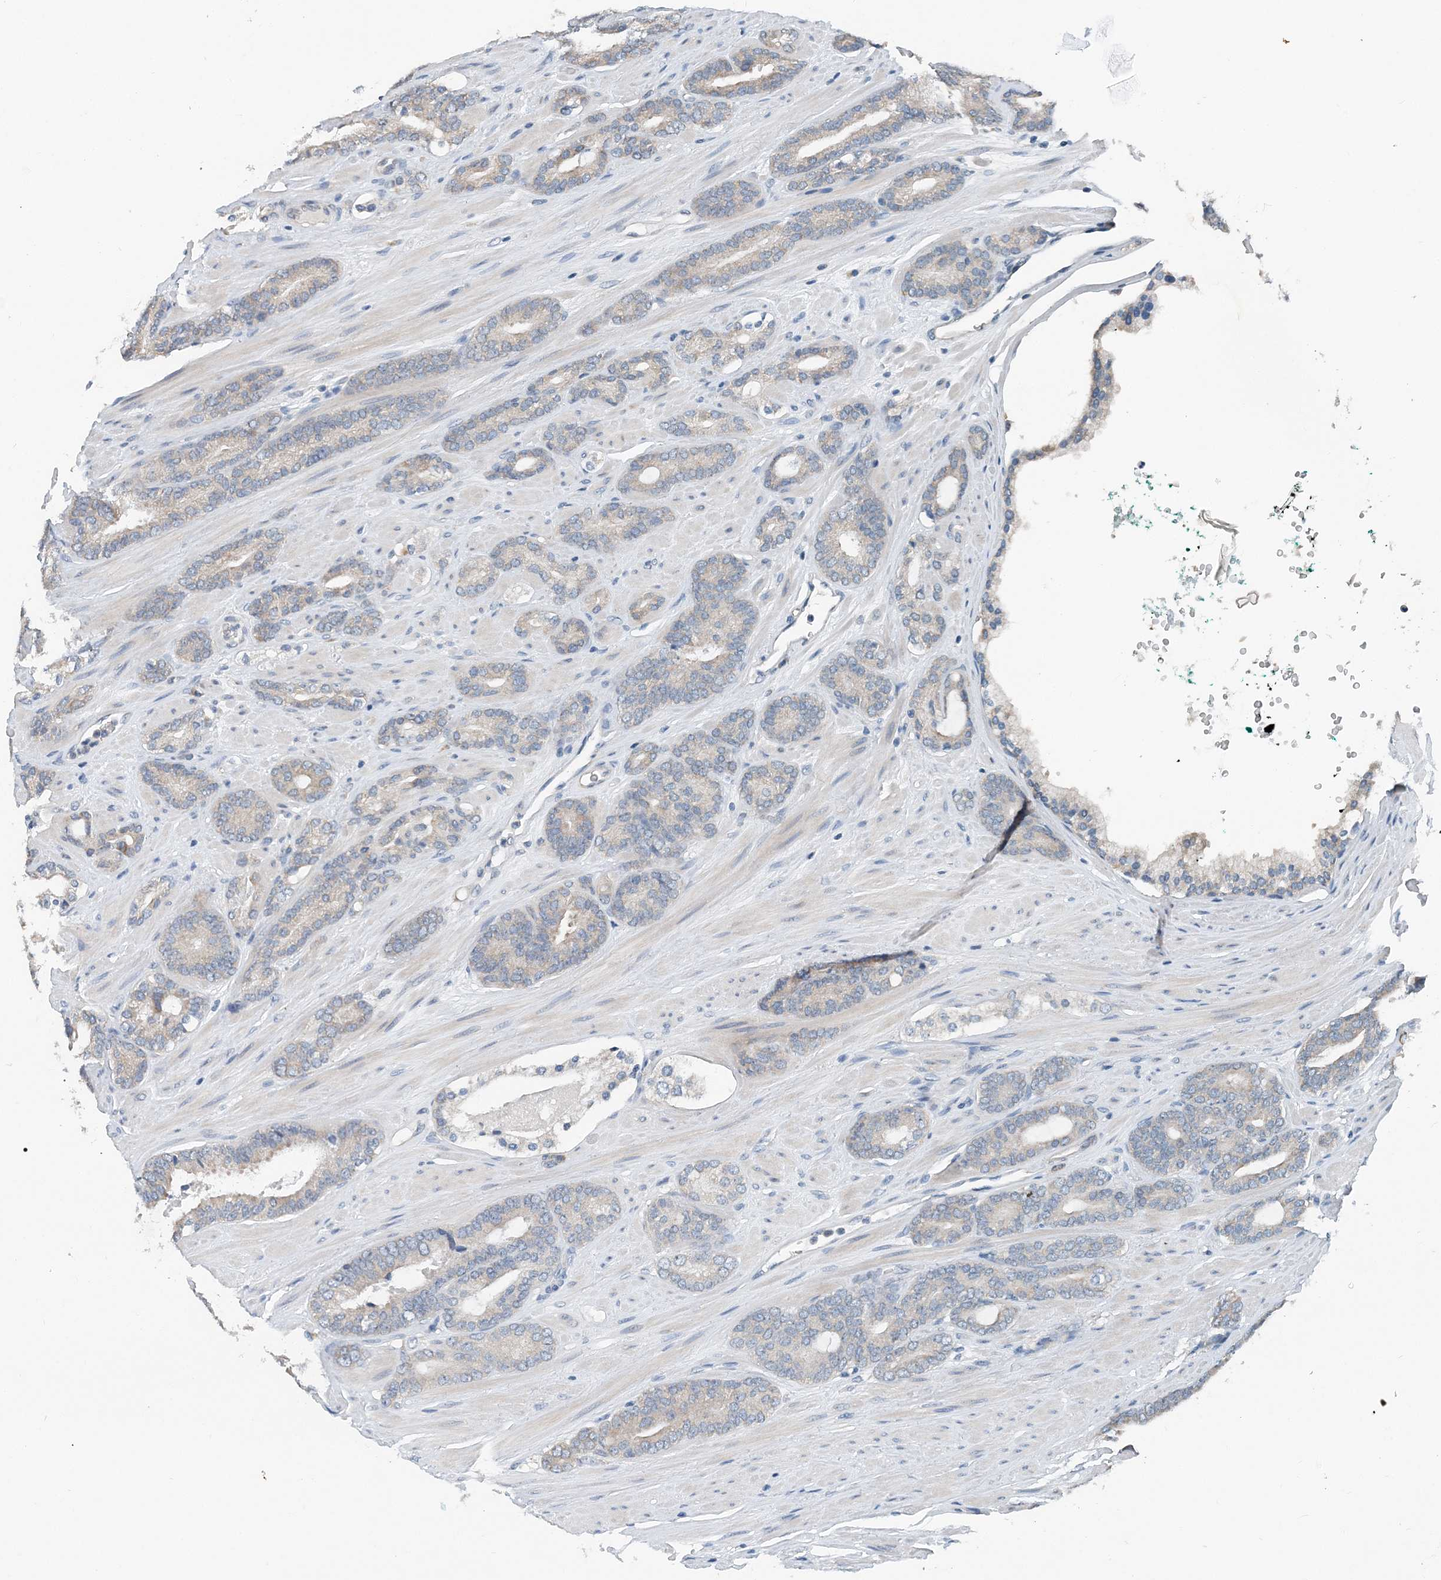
{"staining": {"intensity": "negative", "quantity": "none", "location": "none"}, "tissue": "prostate cancer", "cell_type": "Tumor cells", "image_type": "cancer", "snomed": [{"axis": "morphology", "description": "Adenocarcinoma, Low grade"}, {"axis": "topography", "description": "Prostate"}], "caption": "Immunohistochemistry (IHC) of human prostate low-grade adenocarcinoma reveals no staining in tumor cells.", "gene": "EEF1A2", "patient": {"sex": "male", "age": 63}}